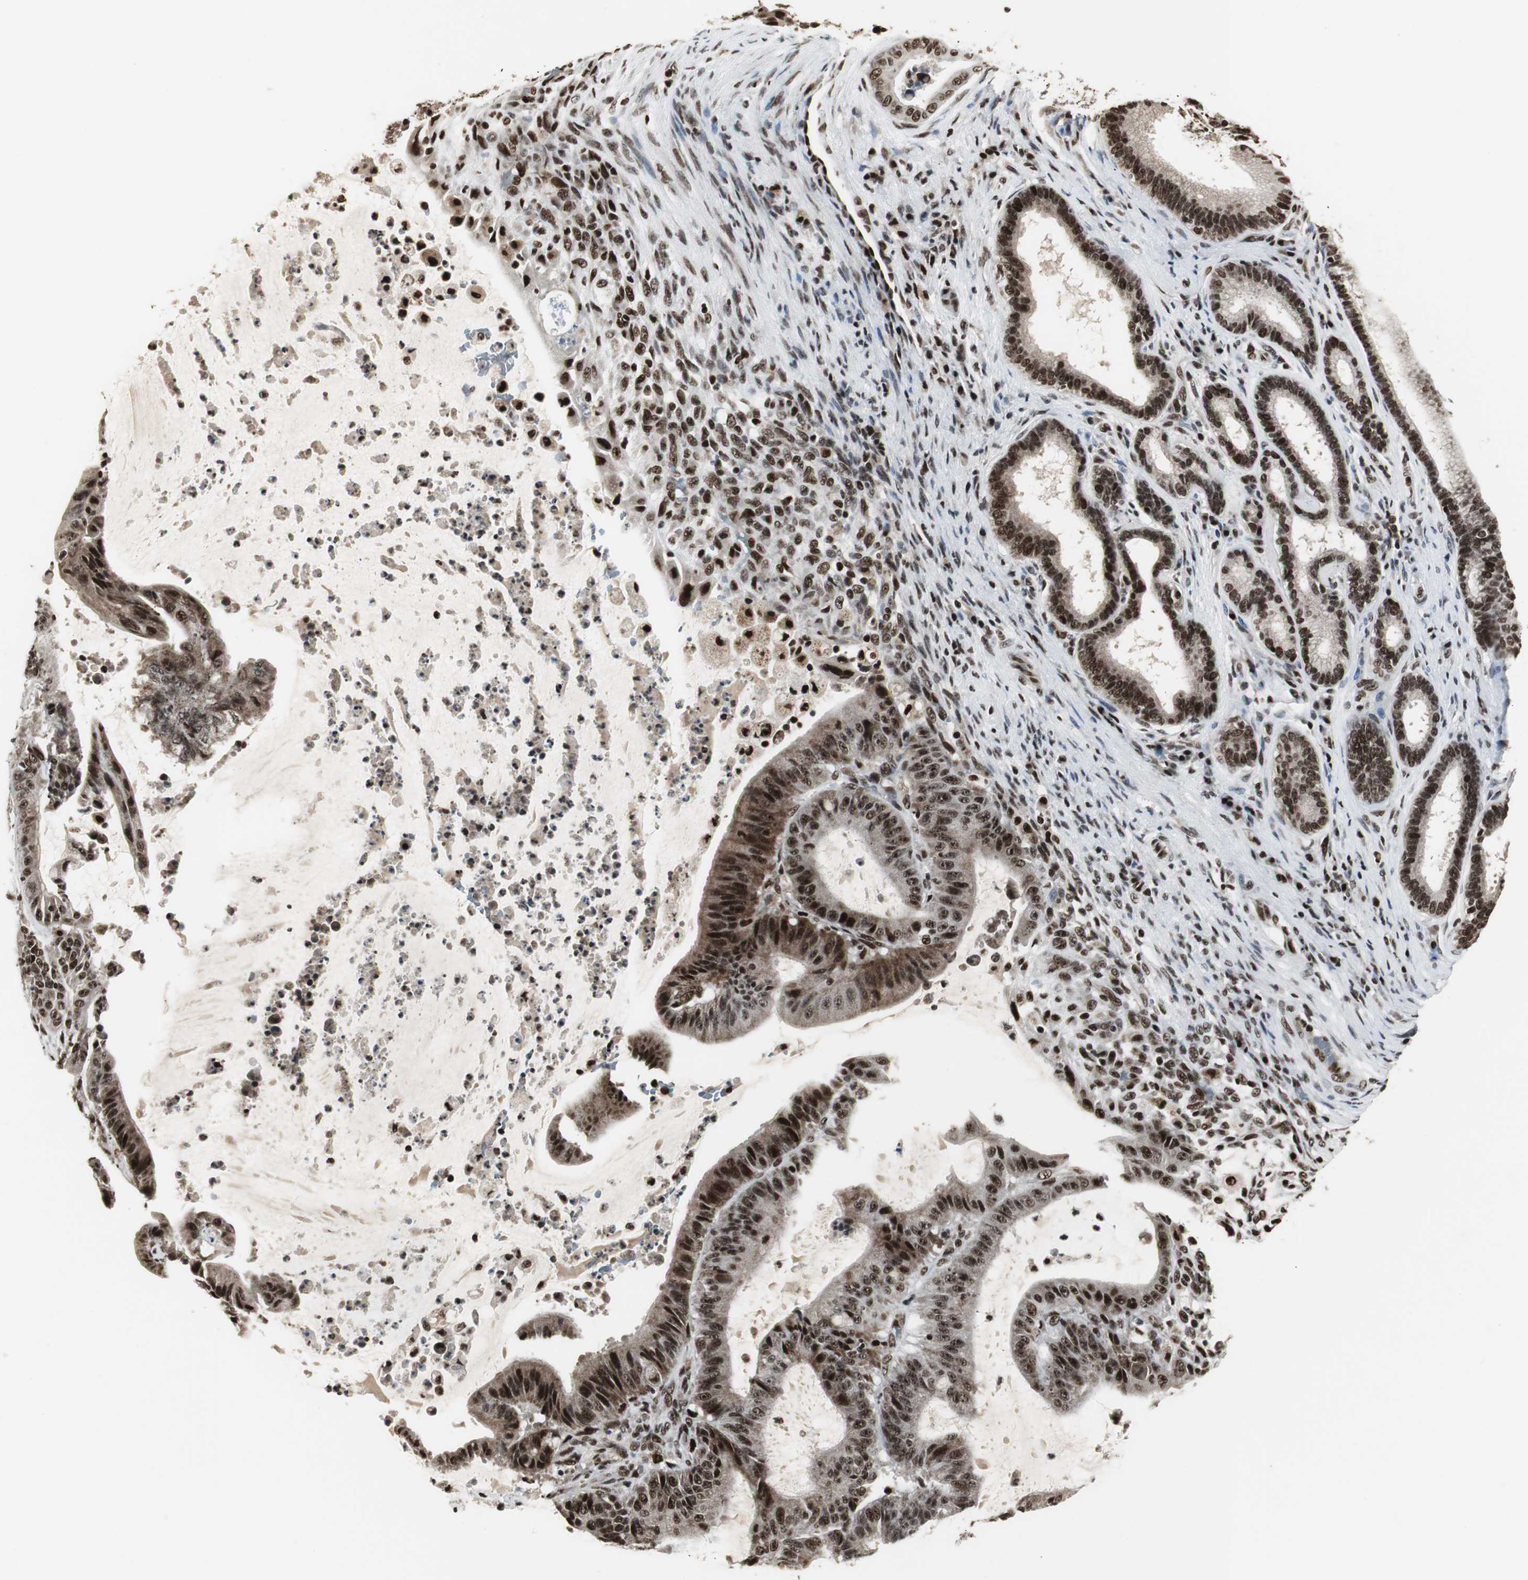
{"staining": {"intensity": "strong", "quantity": ">75%", "location": "cytoplasmic/membranous,nuclear"}, "tissue": "liver cancer", "cell_type": "Tumor cells", "image_type": "cancer", "snomed": [{"axis": "morphology", "description": "Cholangiocarcinoma"}, {"axis": "topography", "description": "Liver"}], "caption": "DAB (3,3'-diaminobenzidine) immunohistochemical staining of human liver cancer shows strong cytoplasmic/membranous and nuclear protein expression in about >75% of tumor cells. The staining was performed using DAB, with brown indicating positive protein expression. Nuclei are stained blue with hematoxylin.", "gene": "PARN", "patient": {"sex": "female", "age": 73}}